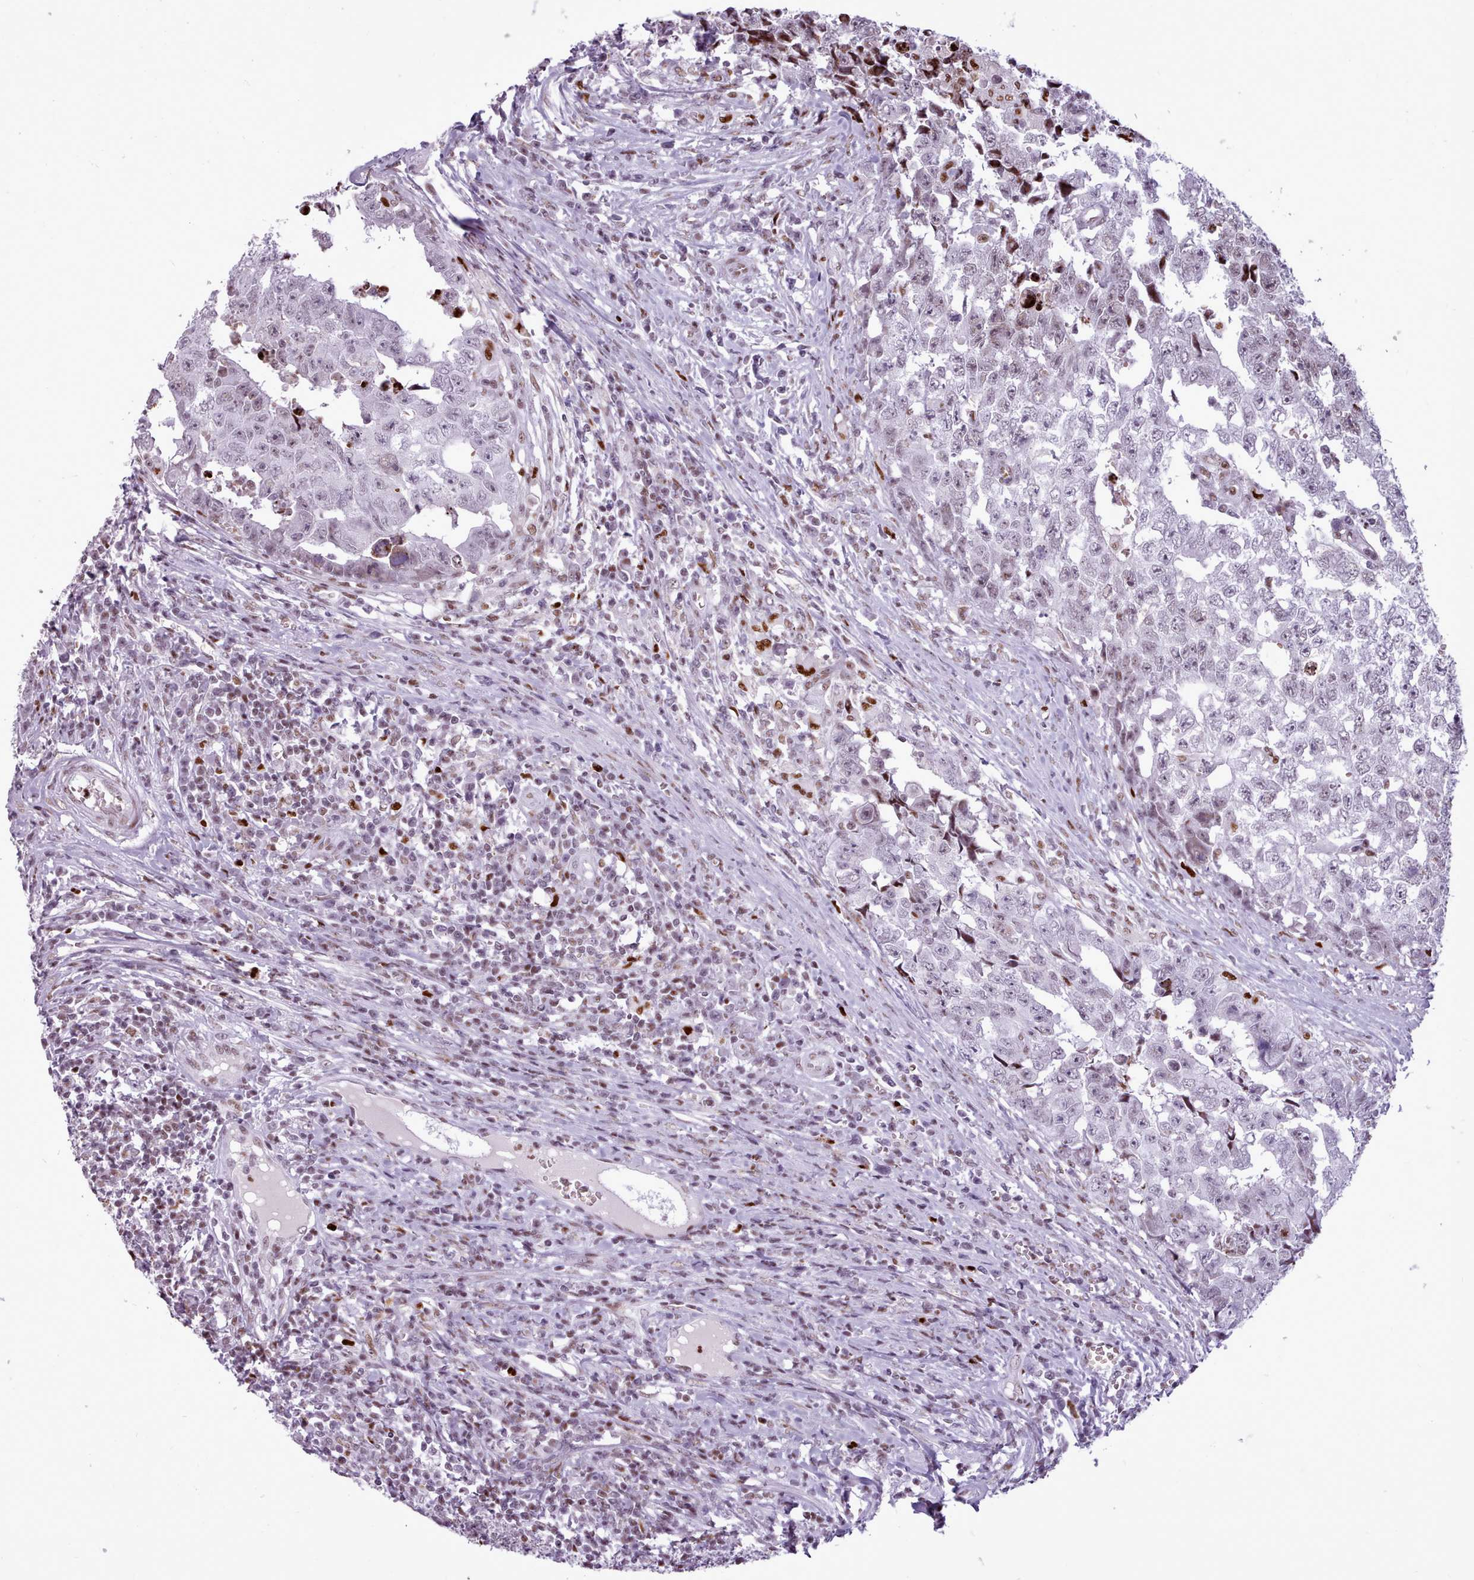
{"staining": {"intensity": "negative", "quantity": "none", "location": "none"}, "tissue": "testis cancer", "cell_type": "Tumor cells", "image_type": "cancer", "snomed": [{"axis": "morphology", "description": "Carcinoma, Embryonal, NOS"}, {"axis": "topography", "description": "Testis"}], "caption": "Tumor cells are negative for protein expression in human testis embryonal carcinoma.", "gene": "SRSF4", "patient": {"sex": "male", "age": 25}}